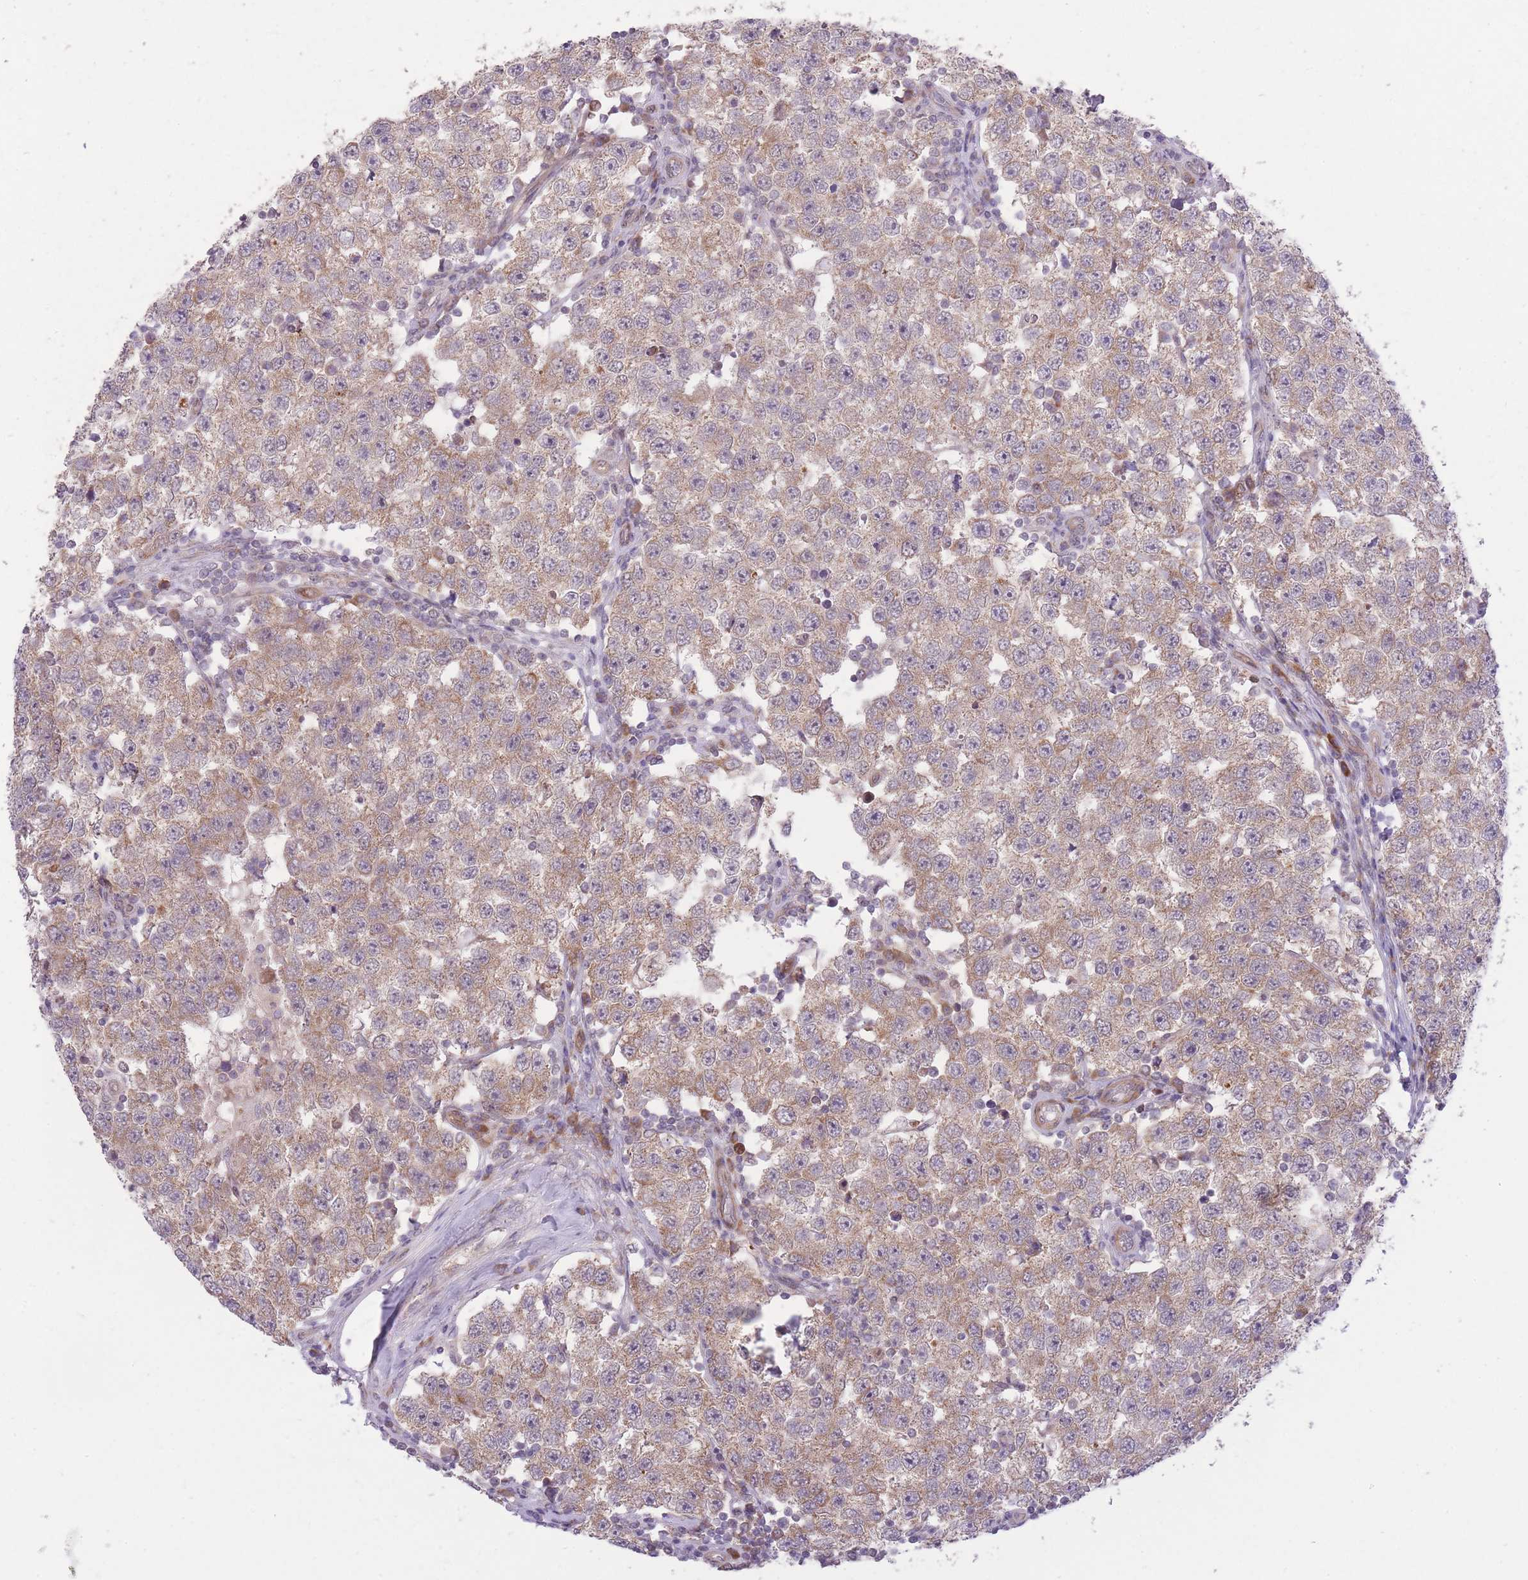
{"staining": {"intensity": "weak", "quantity": ">75%", "location": "cytoplasmic/membranous"}, "tissue": "testis cancer", "cell_type": "Tumor cells", "image_type": "cancer", "snomed": [{"axis": "morphology", "description": "Seminoma, NOS"}, {"axis": "topography", "description": "Testis"}], "caption": "Immunohistochemistry photomicrograph of human testis cancer stained for a protein (brown), which exhibits low levels of weak cytoplasmic/membranous staining in approximately >75% of tumor cells.", "gene": "ELOA2", "patient": {"sex": "male", "age": 34}}